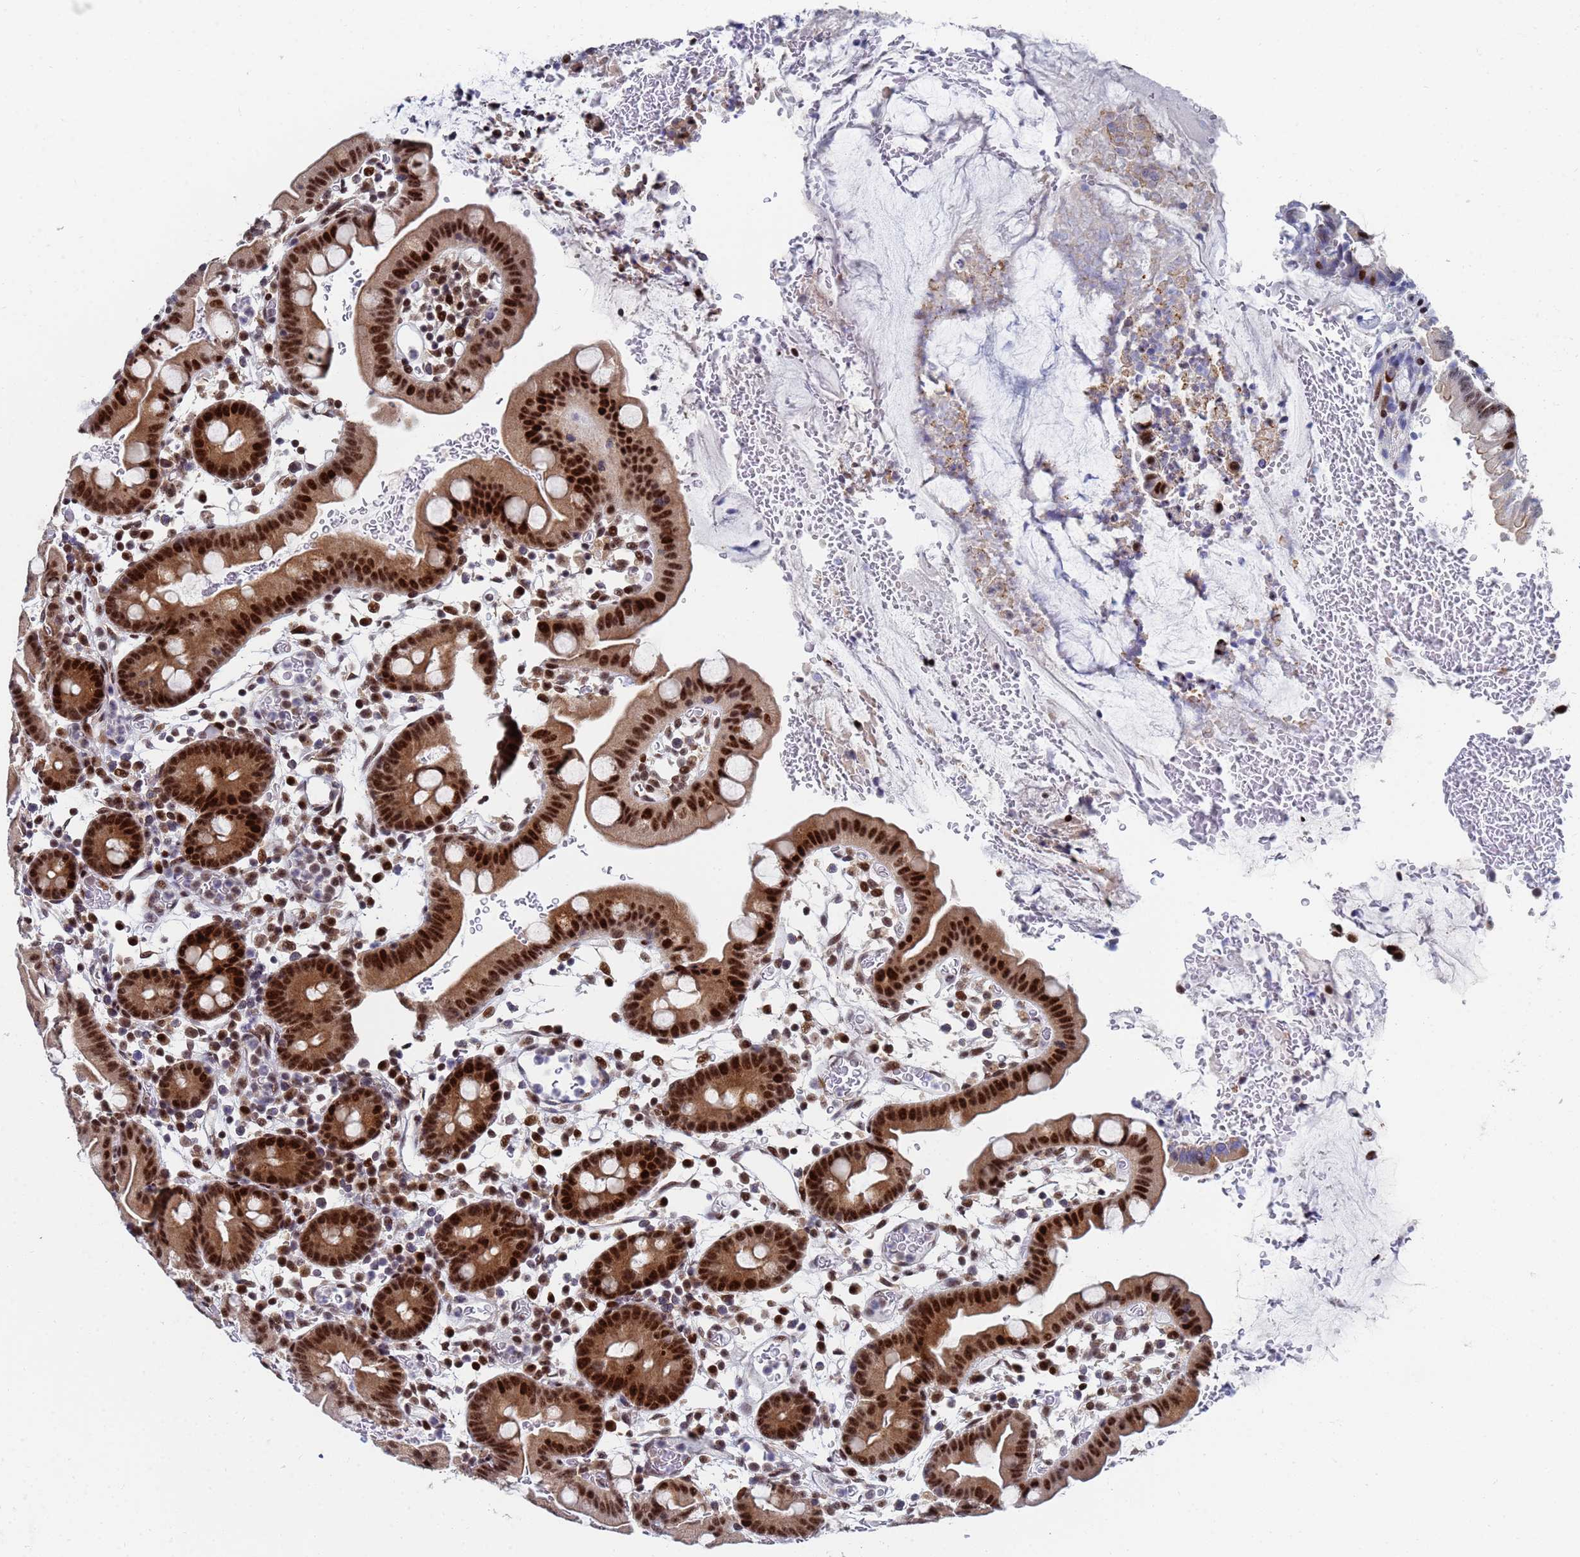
{"staining": {"intensity": "strong", "quantity": ">75%", "location": "nuclear"}, "tissue": "small intestine", "cell_type": "Glandular cells", "image_type": "normal", "snomed": [{"axis": "morphology", "description": "Normal tissue, NOS"}, {"axis": "topography", "description": "Stomach, upper"}, {"axis": "topography", "description": "Stomach, lower"}, {"axis": "topography", "description": "Small intestine"}], "caption": "A high amount of strong nuclear positivity is seen in approximately >75% of glandular cells in unremarkable small intestine.", "gene": "AP5Z1", "patient": {"sex": "male", "age": 68}}